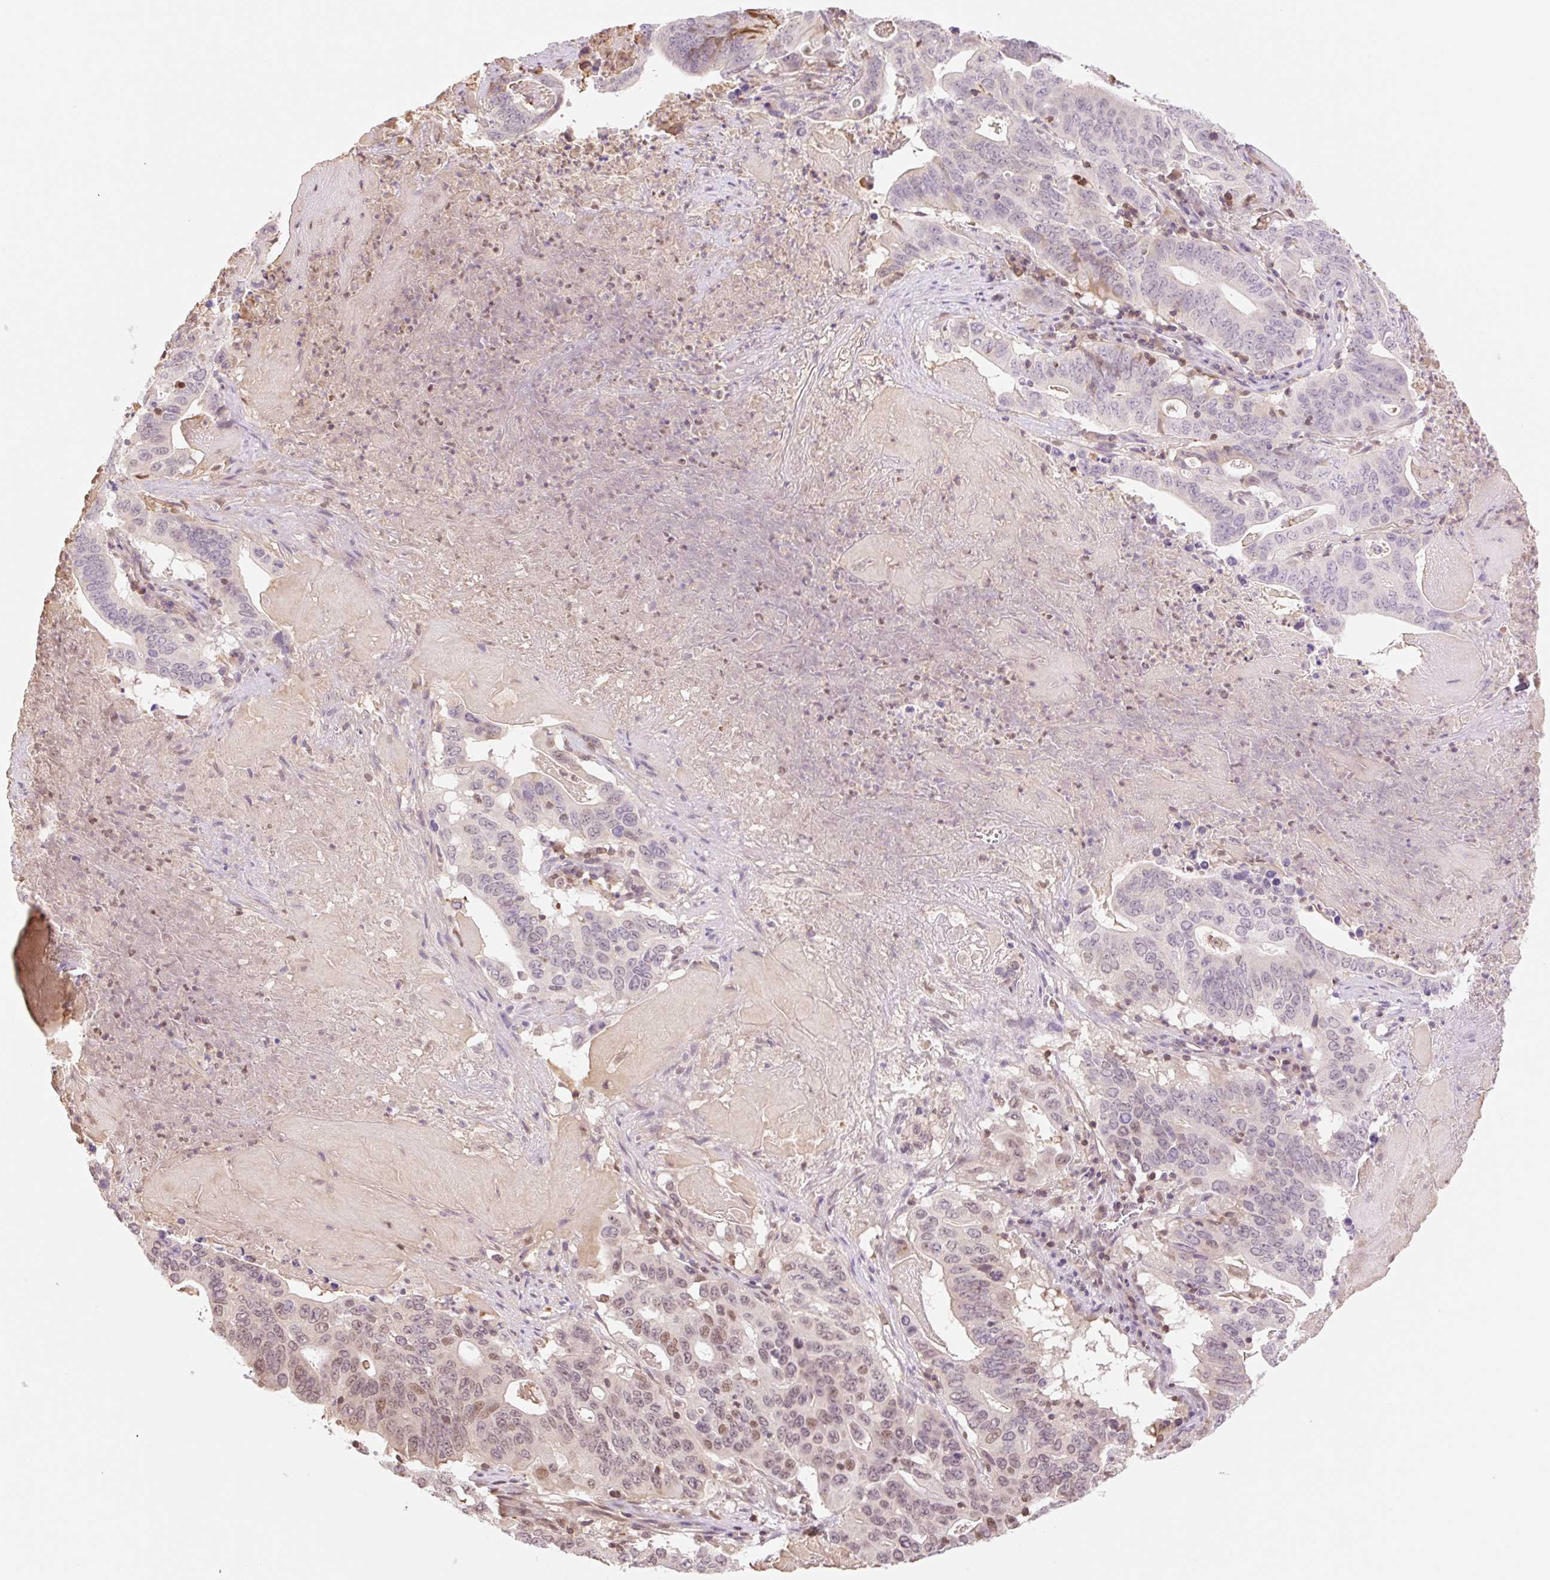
{"staining": {"intensity": "moderate", "quantity": "<25%", "location": "nuclear"}, "tissue": "lung cancer", "cell_type": "Tumor cells", "image_type": "cancer", "snomed": [{"axis": "morphology", "description": "Adenocarcinoma, NOS"}, {"axis": "topography", "description": "Lung"}], "caption": "Immunohistochemical staining of adenocarcinoma (lung) shows moderate nuclear protein positivity in approximately <25% of tumor cells.", "gene": "HEBP1", "patient": {"sex": "female", "age": 60}}